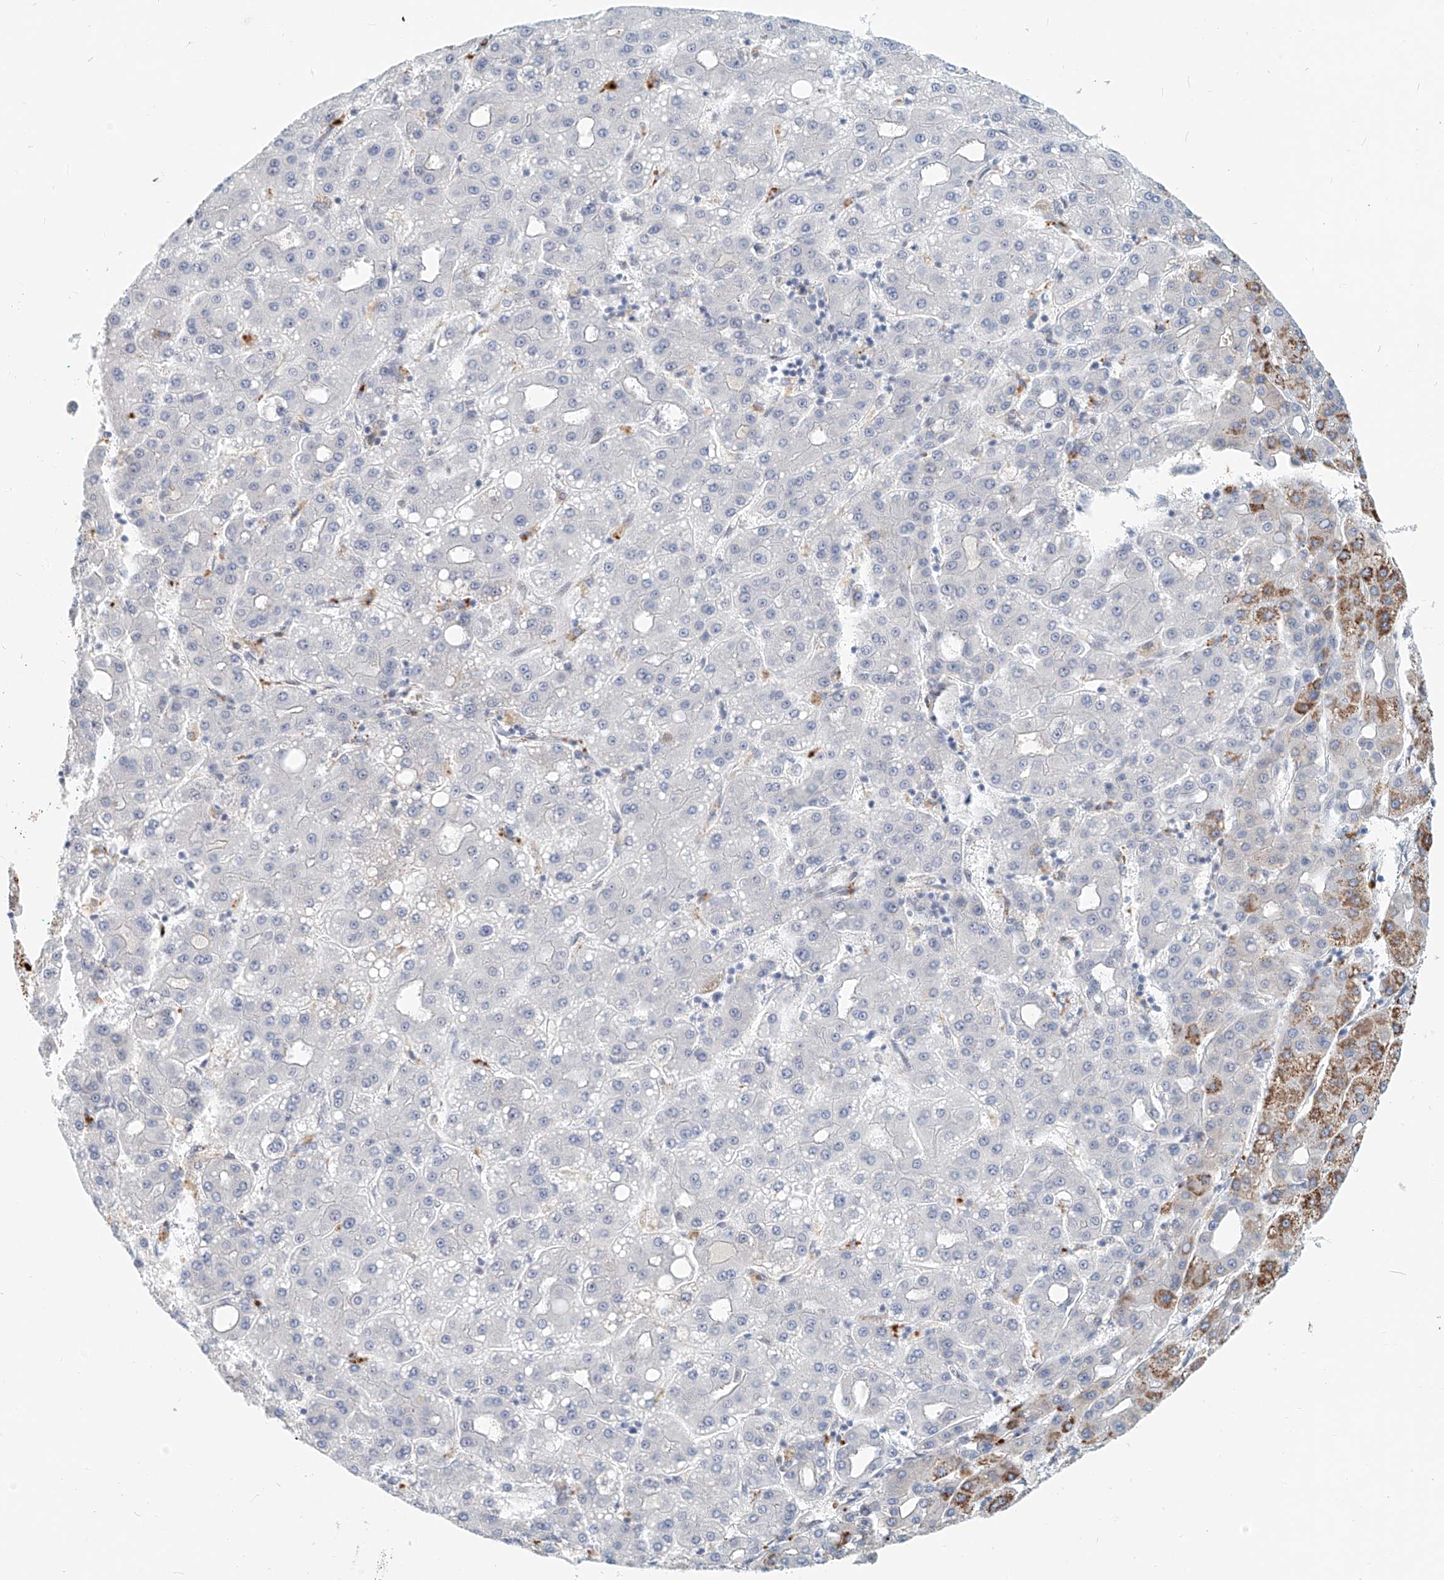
{"staining": {"intensity": "moderate", "quantity": "<25%", "location": "cytoplasmic/membranous"}, "tissue": "liver cancer", "cell_type": "Tumor cells", "image_type": "cancer", "snomed": [{"axis": "morphology", "description": "Carcinoma, Hepatocellular, NOS"}, {"axis": "topography", "description": "Liver"}], "caption": "Liver cancer stained with a protein marker exhibits moderate staining in tumor cells.", "gene": "SASH1", "patient": {"sex": "male", "age": 65}}